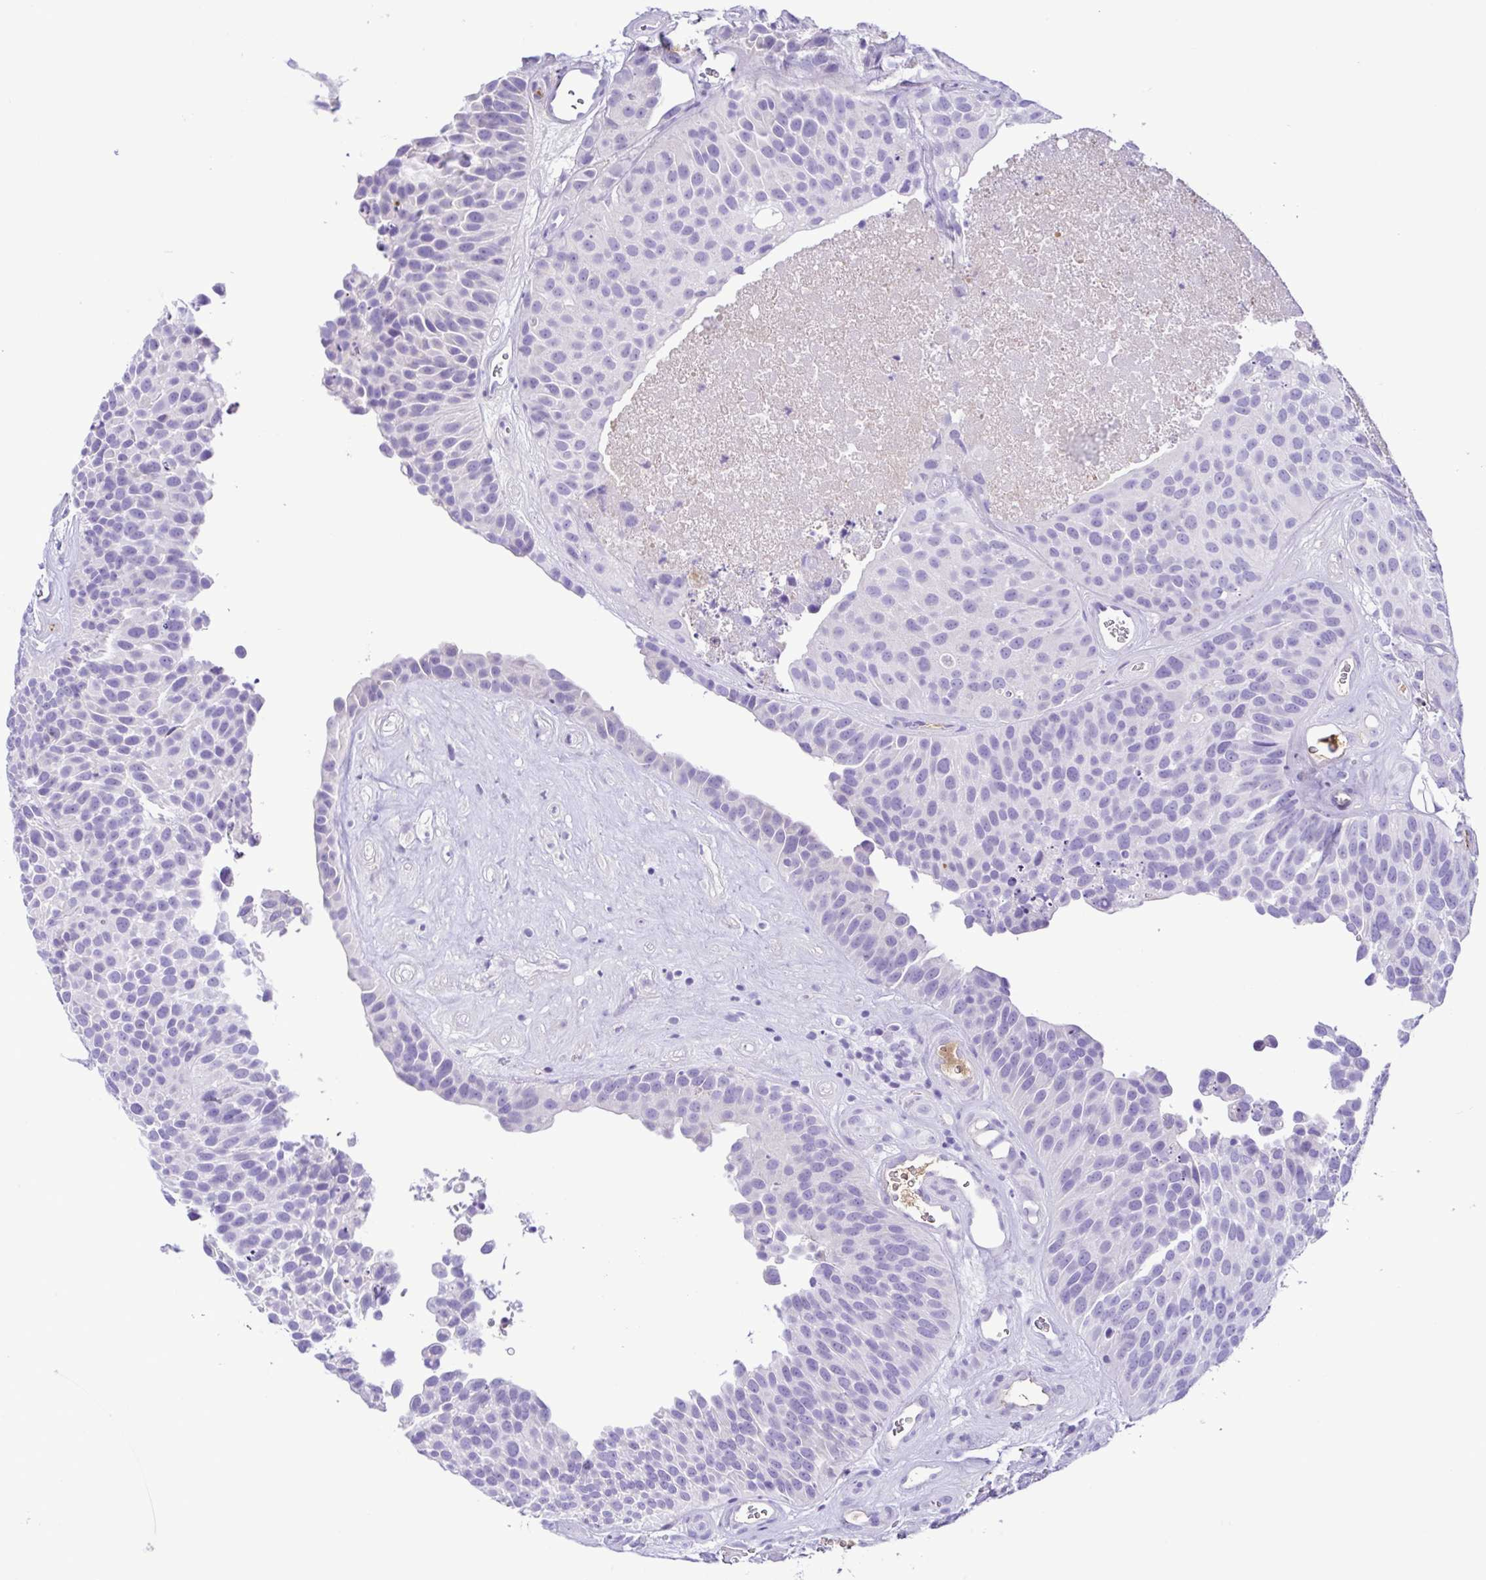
{"staining": {"intensity": "negative", "quantity": "none", "location": "none"}, "tissue": "urothelial cancer", "cell_type": "Tumor cells", "image_type": "cancer", "snomed": [{"axis": "morphology", "description": "Urothelial carcinoma, Low grade"}, {"axis": "topography", "description": "Urinary bladder"}], "caption": "Tumor cells show no significant positivity in low-grade urothelial carcinoma.", "gene": "IGFL1", "patient": {"sex": "male", "age": 76}}